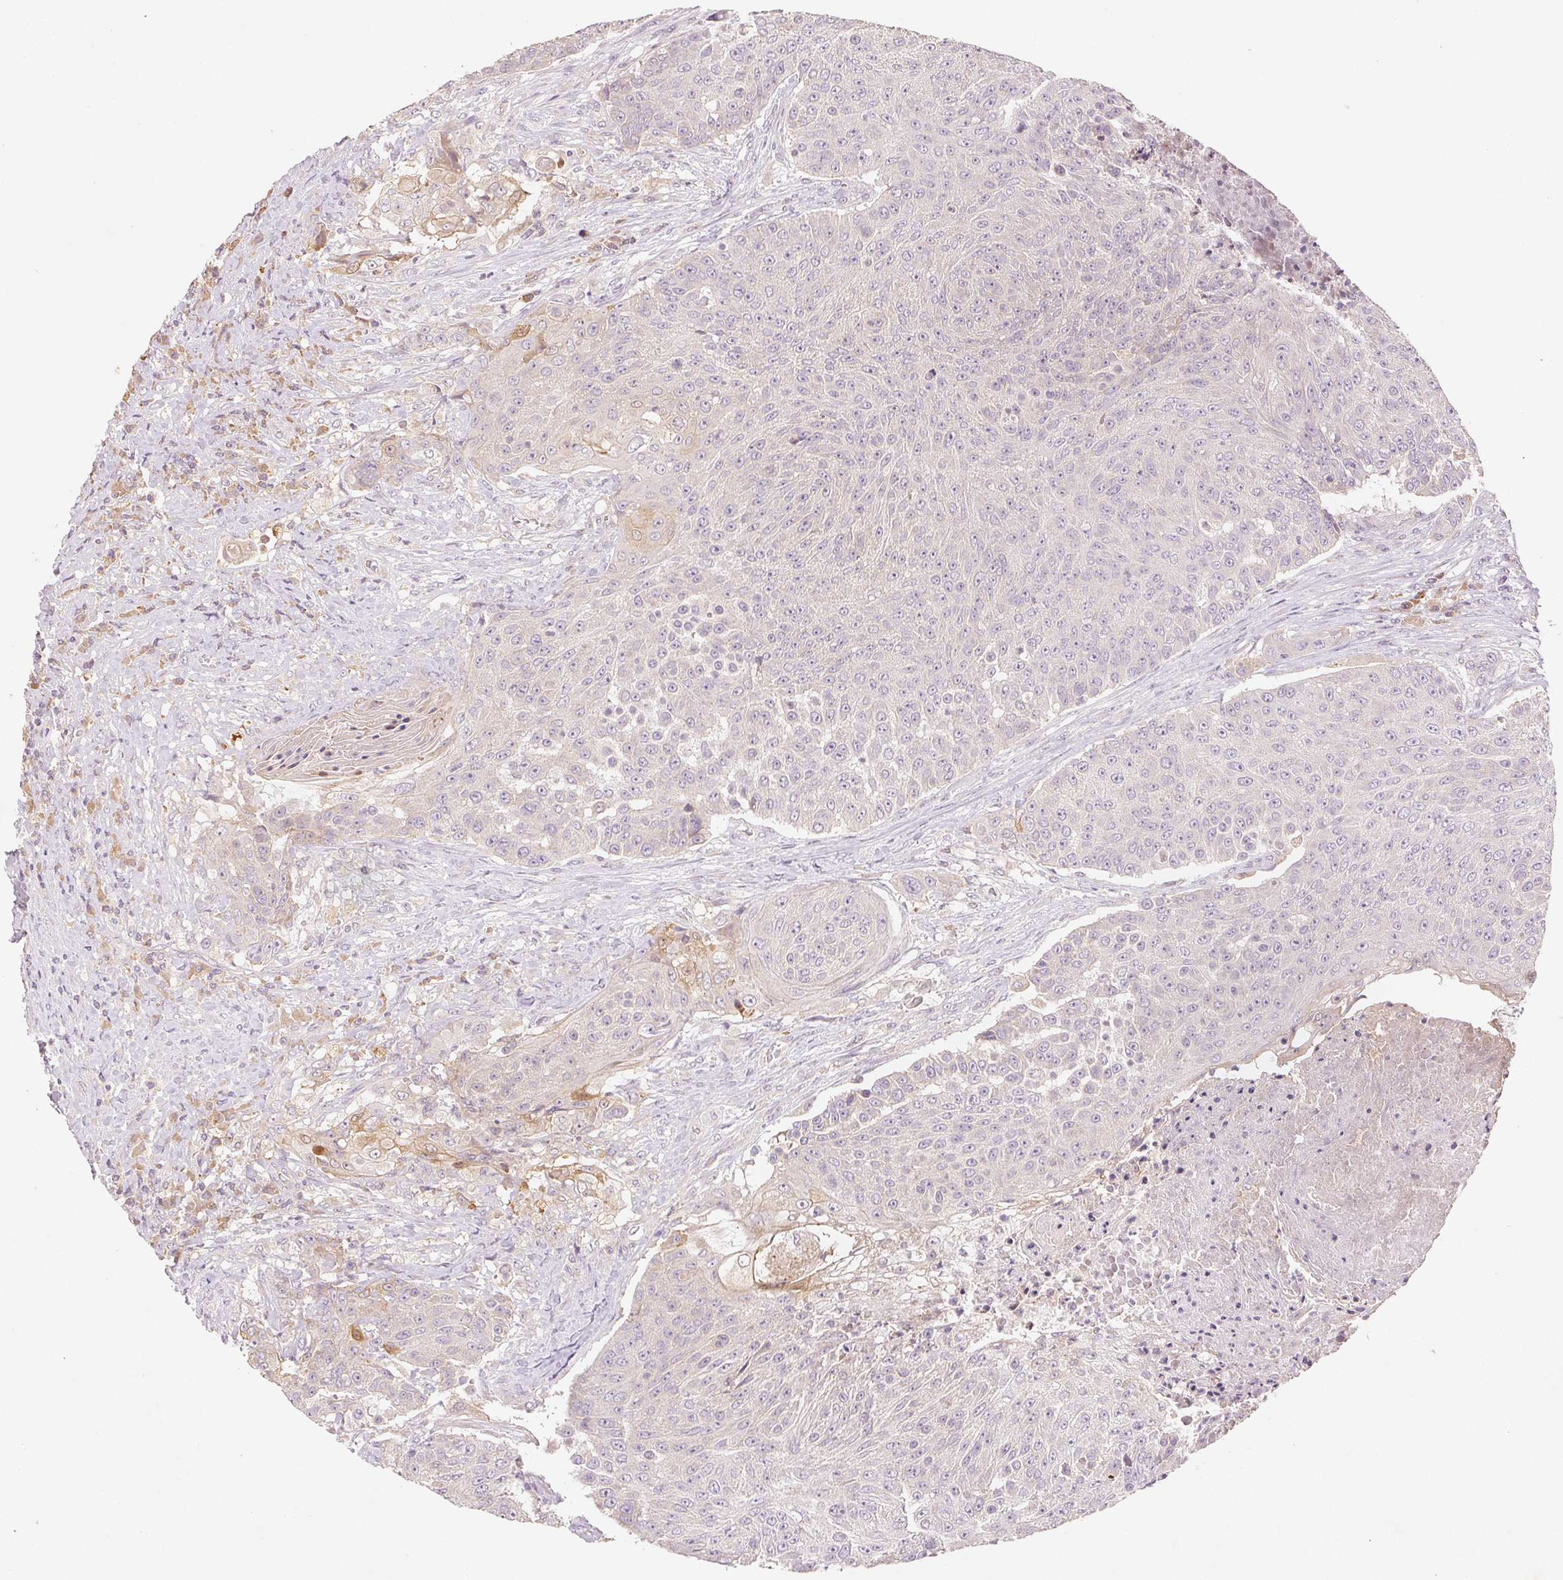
{"staining": {"intensity": "negative", "quantity": "none", "location": "none"}, "tissue": "urothelial cancer", "cell_type": "Tumor cells", "image_type": "cancer", "snomed": [{"axis": "morphology", "description": "Urothelial carcinoma, High grade"}, {"axis": "topography", "description": "Urinary bladder"}], "caption": "Protein analysis of urothelial carcinoma (high-grade) shows no significant positivity in tumor cells.", "gene": "YIF1B", "patient": {"sex": "female", "age": 63}}